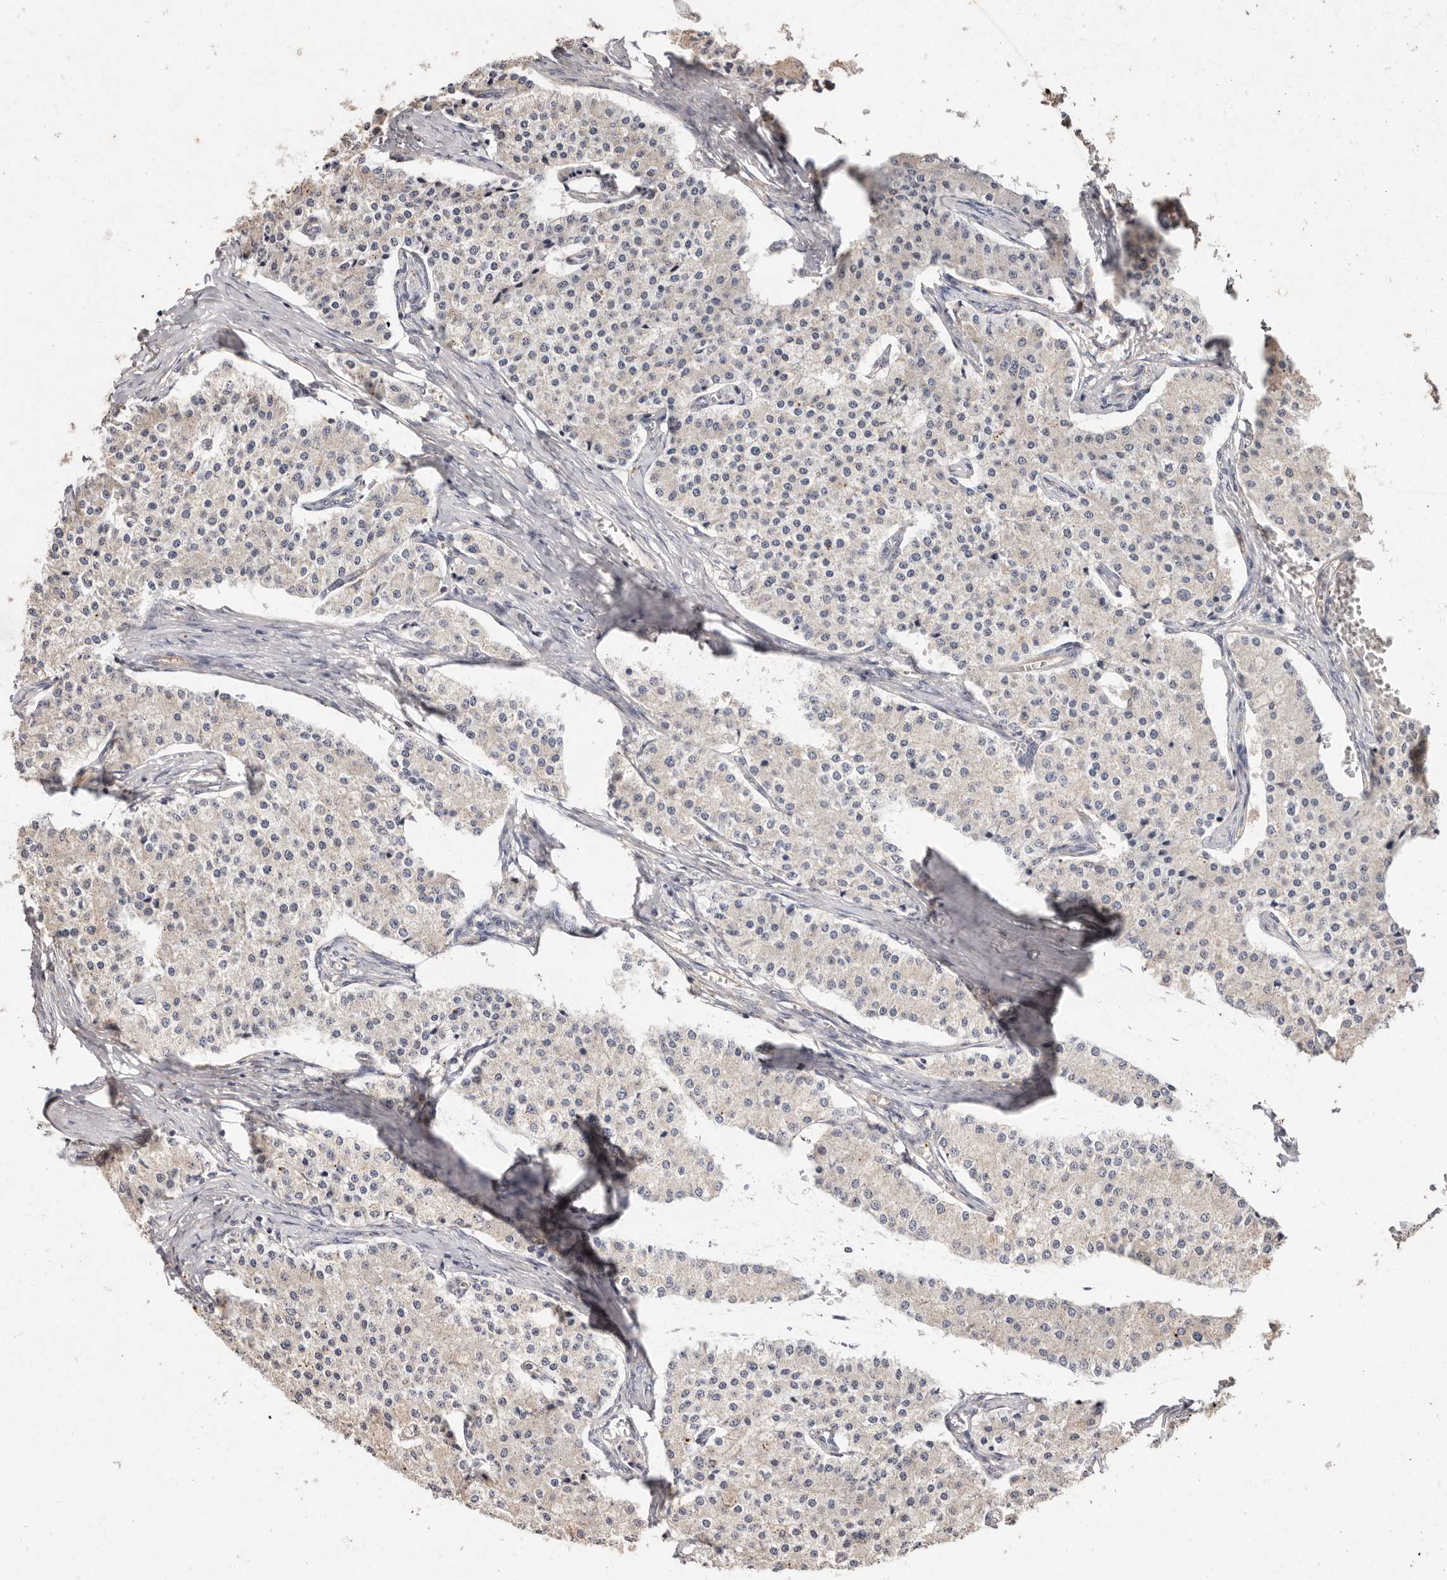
{"staining": {"intensity": "negative", "quantity": "none", "location": "none"}, "tissue": "carcinoid", "cell_type": "Tumor cells", "image_type": "cancer", "snomed": [{"axis": "morphology", "description": "Carcinoid, malignant, NOS"}, {"axis": "topography", "description": "Colon"}], "caption": "The IHC image has no significant staining in tumor cells of carcinoid (malignant) tissue. Brightfield microscopy of immunohistochemistry (IHC) stained with DAB (brown) and hematoxylin (blue), captured at high magnification.", "gene": "THBS3", "patient": {"sex": "female", "age": 52}}